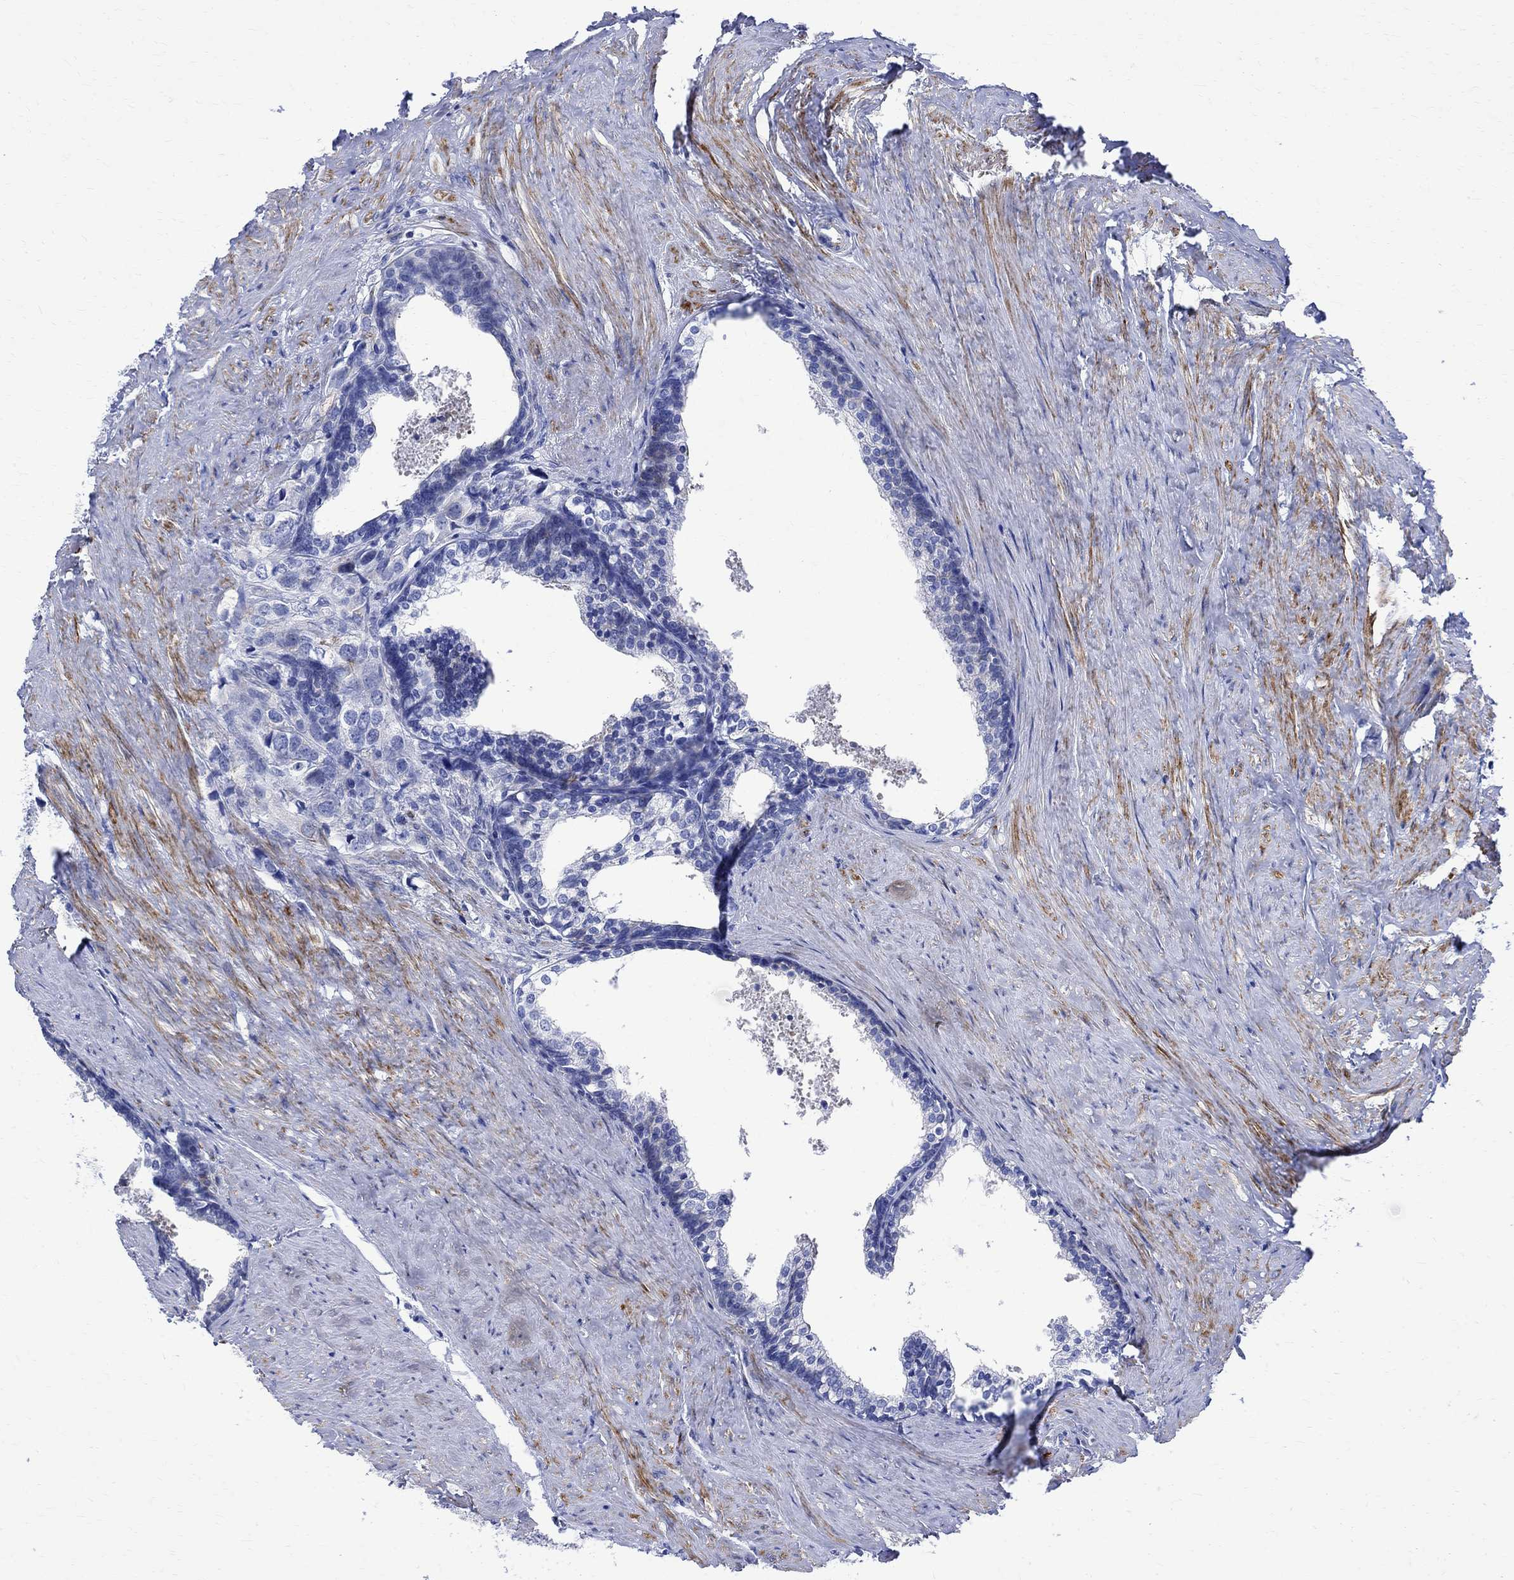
{"staining": {"intensity": "negative", "quantity": "none", "location": "none"}, "tissue": "prostate cancer", "cell_type": "Tumor cells", "image_type": "cancer", "snomed": [{"axis": "morphology", "description": "Adenocarcinoma, NOS"}, {"axis": "topography", "description": "Prostate and seminal vesicle, NOS"}], "caption": "DAB immunohistochemical staining of prostate cancer demonstrates no significant positivity in tumor cells.", "gene": "PARVB", "patient": {"sex": "male", "age": 63}}